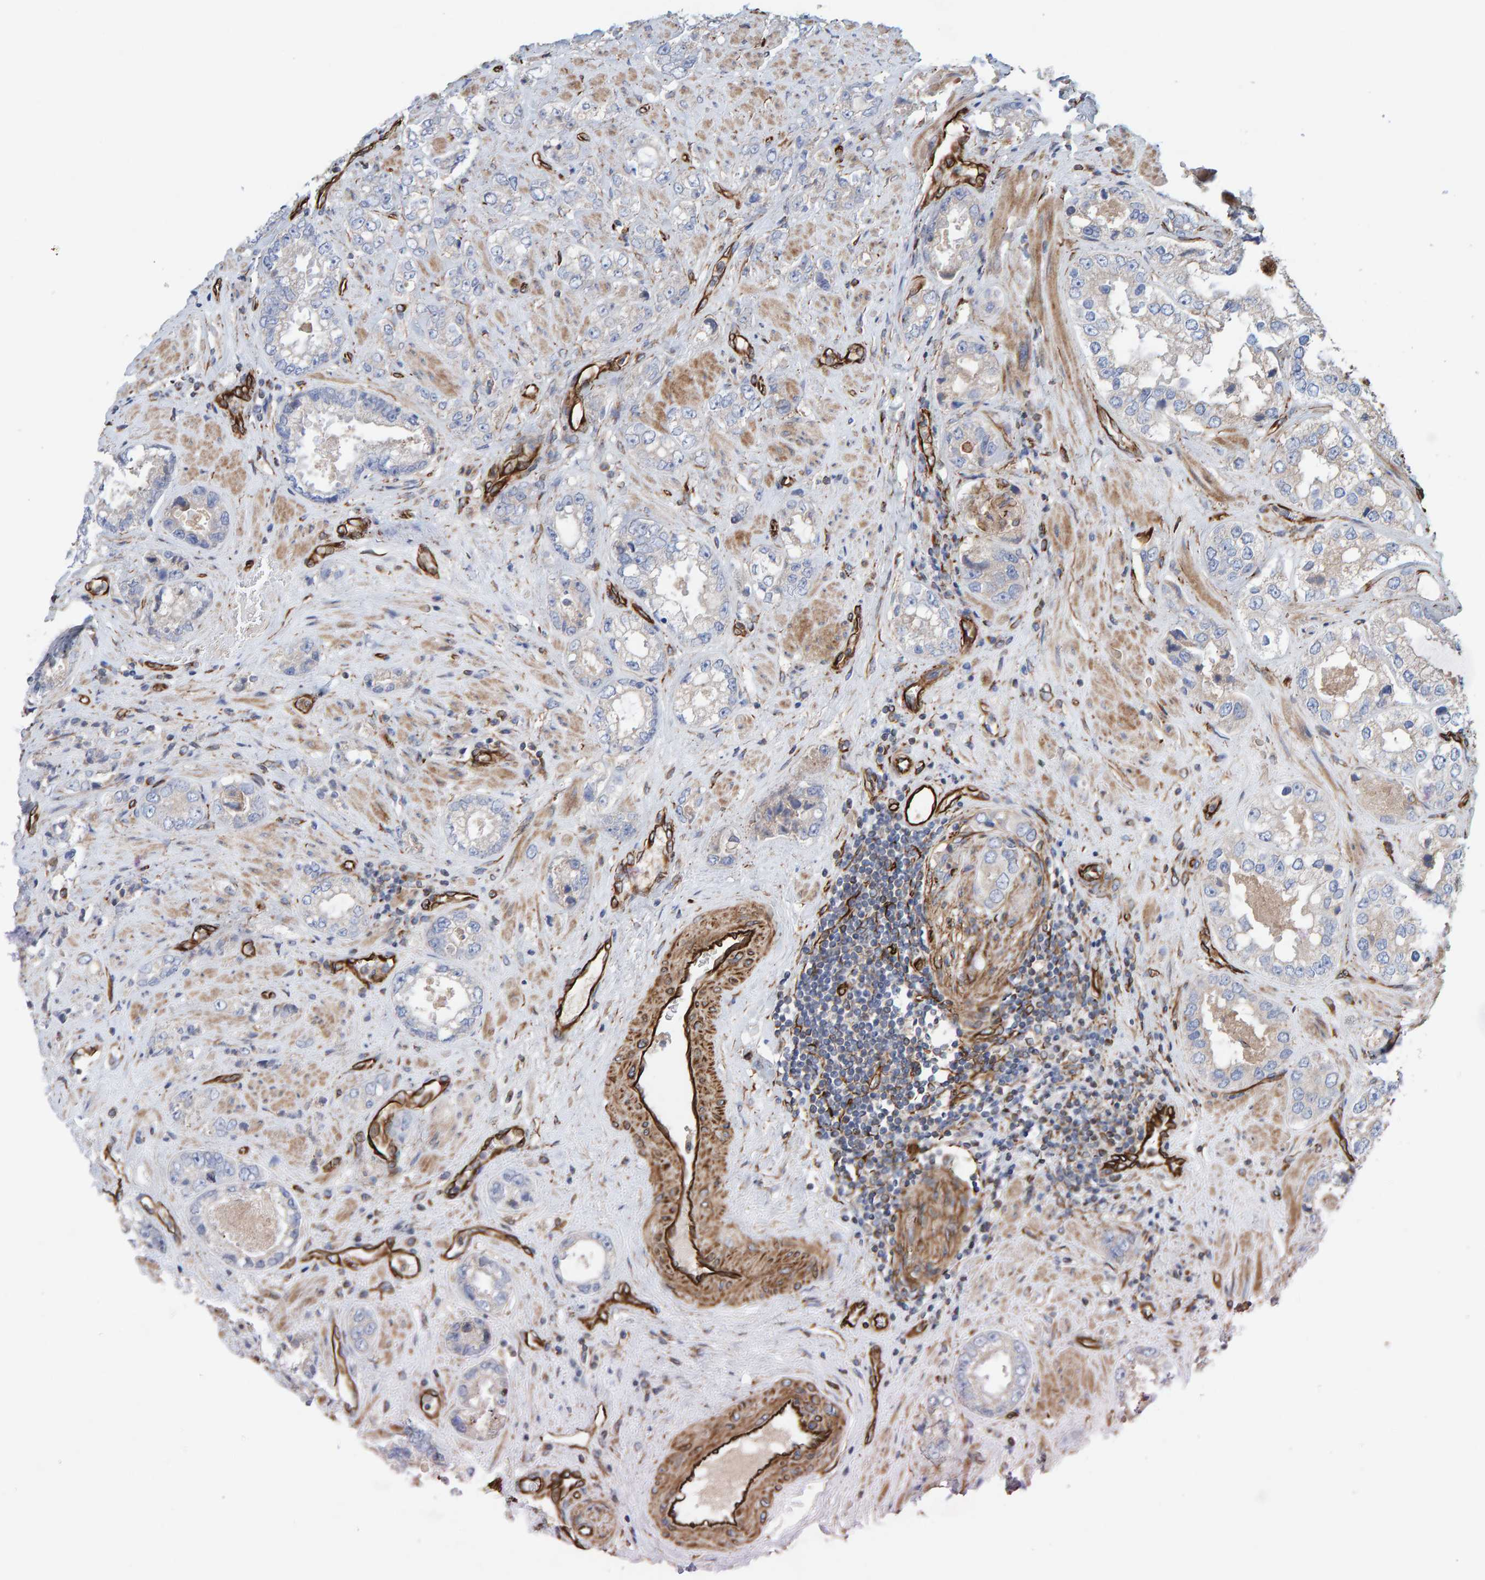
{"staining": {"intensity": "negative", "quantity": "none", "location": "none"}, "tissue": "prostate cancer", "cell_type": "Tumor cells", "image_type": "cancer", "snomed": [{"axis": "morphology", "description": "Adenocarcinoma, High grade"}, {"axis": "topography", "description": "Prostate"}], "caption": "High-grade adenocarcinoma (prostate) stained for a protein using immunohistochemistry exhibits no expression tumor cells.", "gene": "ZNF347", "patient": {"sex": "male", "age": 61}}